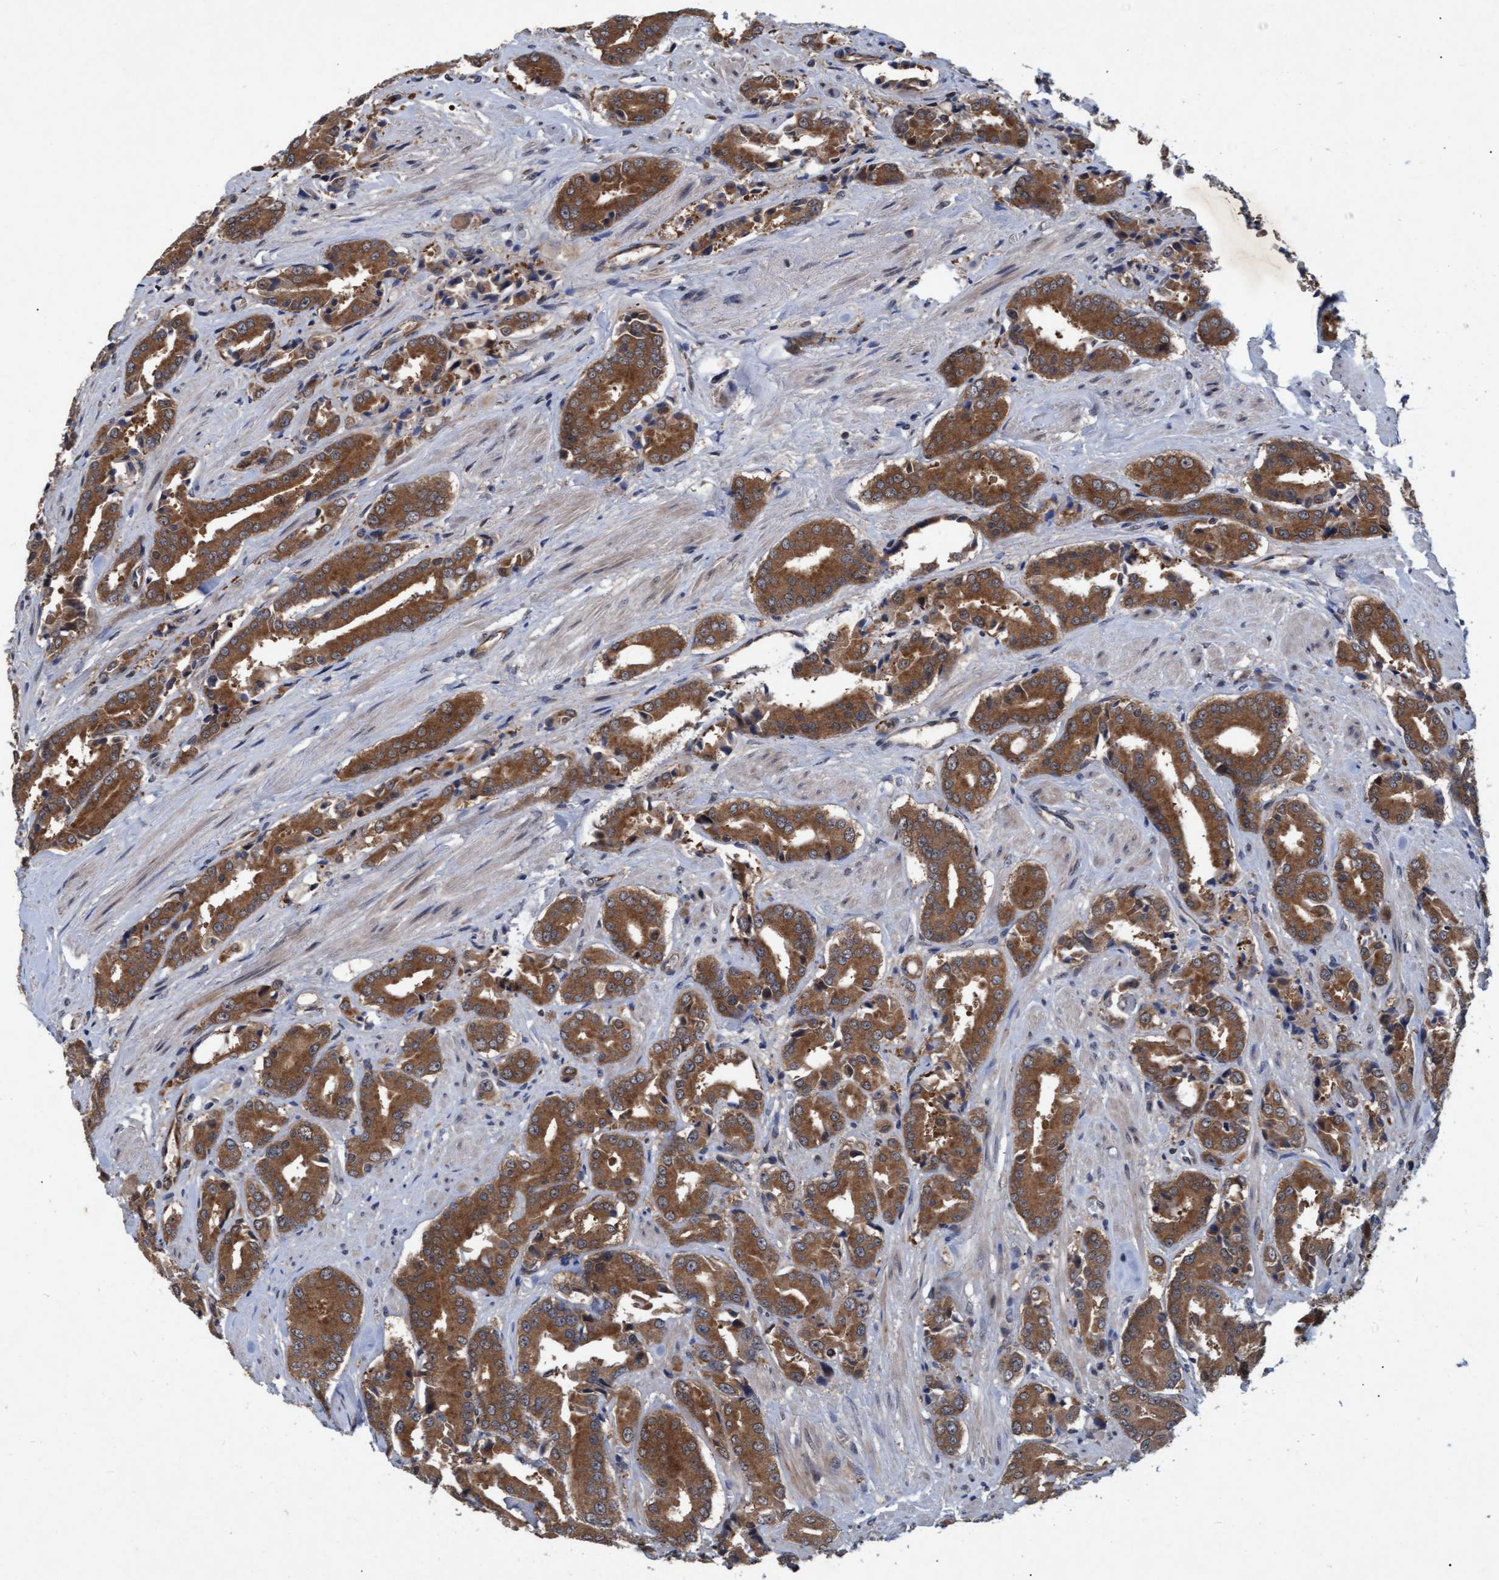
{"staining": {"intensity": "moderate", "quantity": ">75%", "location": "cytoplasmic/membranous"}, "tissue": "prostate cancer", "cell_type": "Tumor cells", "image_type": "cancer", "snomed": [{"axis": "morphology", "description": "Adenocarcinoma, High grade"}, {"axis": "topography", "description": "Prostate"}], "caption": "A brown stain labels moderate cytoplasmic/membranous expression of a protein in human adenocarcinoma (high-grade) (prostate) tumor cells.", "gene": "PSMB6", "patient": {"sex": "male", "age": 71}}